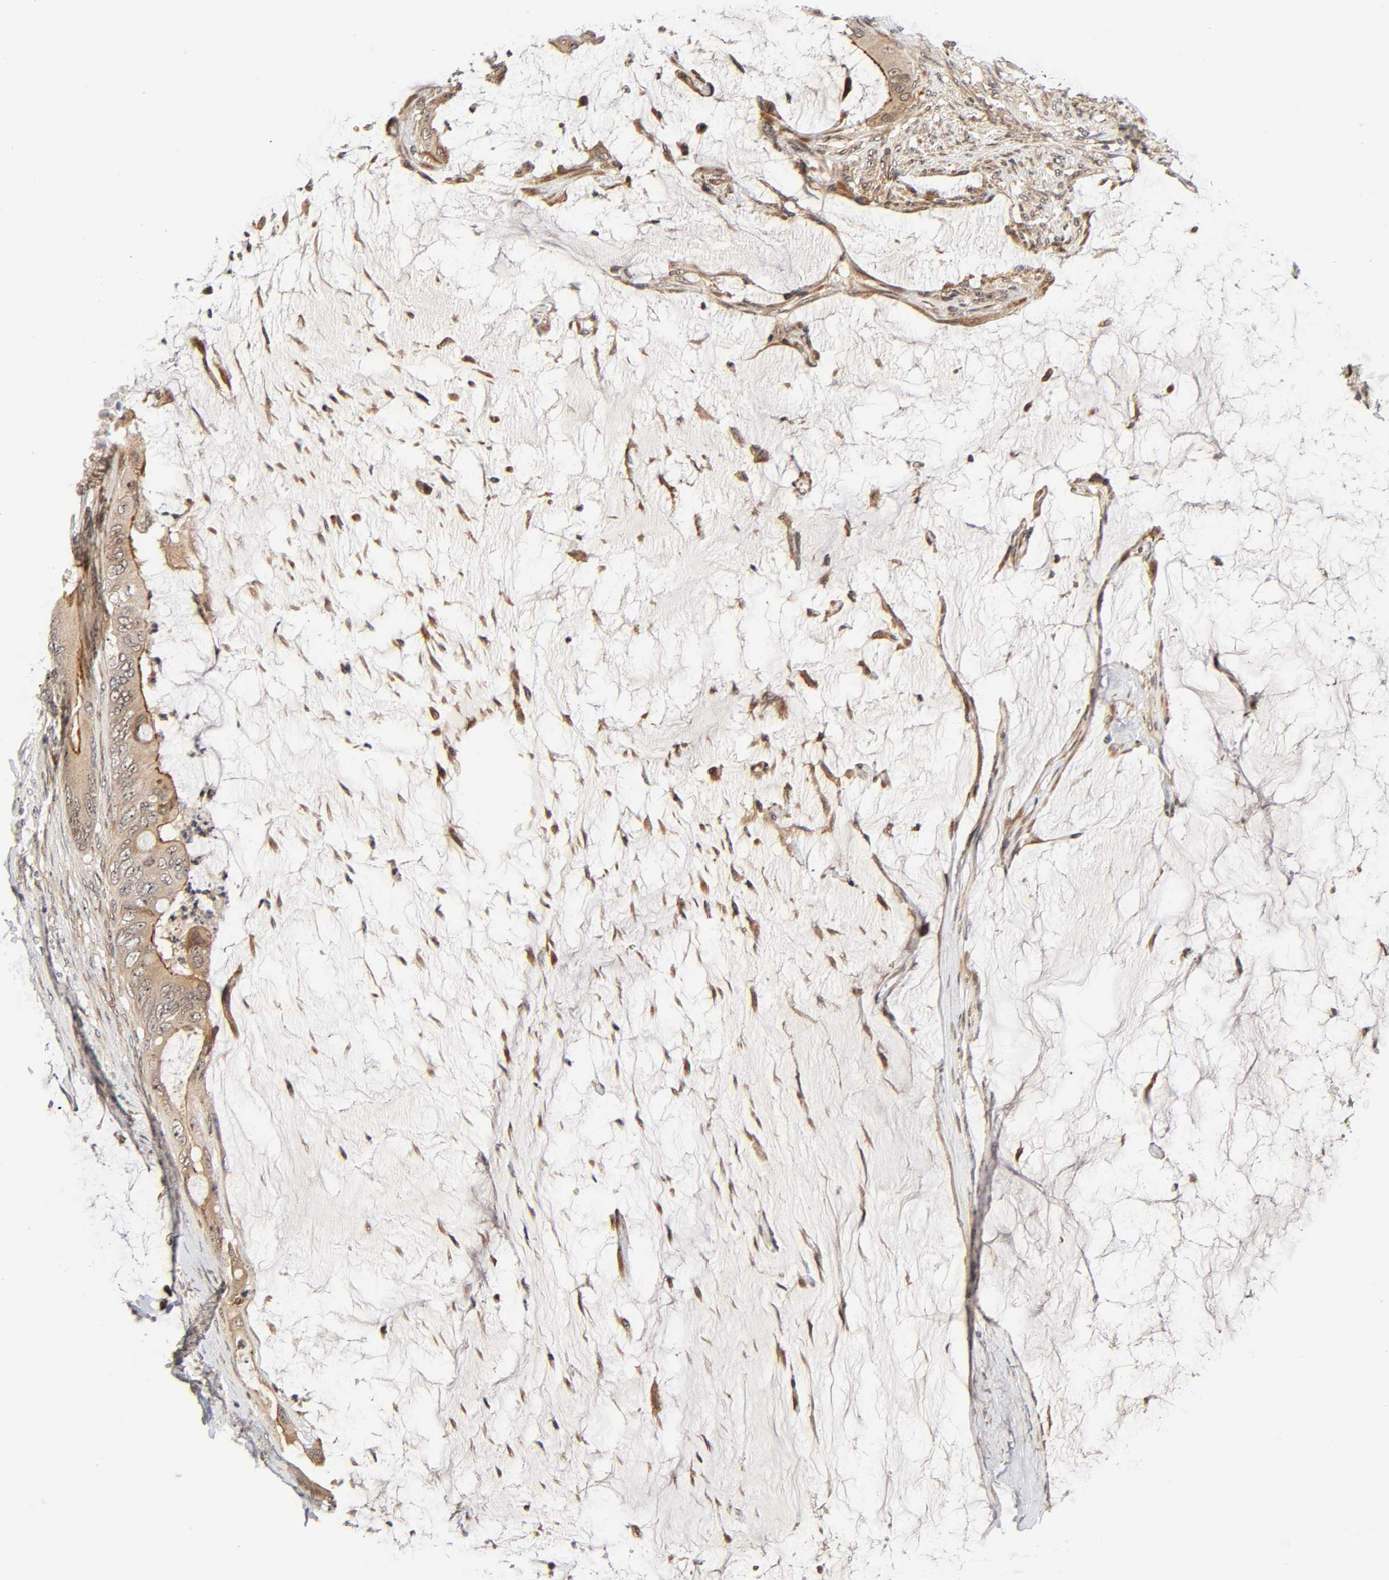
{"staining": {"intensity": "weak", "quantity": ">75%", "location": "cytoplasmic/membranous"}, "tissue": "colorectal cancer", "cell_type": "Tumor cells", "image_type": "cancer", "snomed": [{"axis": "morphology", "description": "Normal tissue, NOS"}, {"axis": "morphology", "description": "Adenocarcinoma, NOS"}, {"axis": "topography", "description": "Rectum"}, {"axis": "topography", "description": "Peripheral nerve tissue"}], "caption": "Tumor cells show weak cytoplasmic/membranous positivity in about >75% of cells in colorectal cancer. (Brightfield microscopy of DAB IHC at high magnification).", "gene": "IQCJ-SCHIP1", "patient": {"sex": "female", "age": 77}}